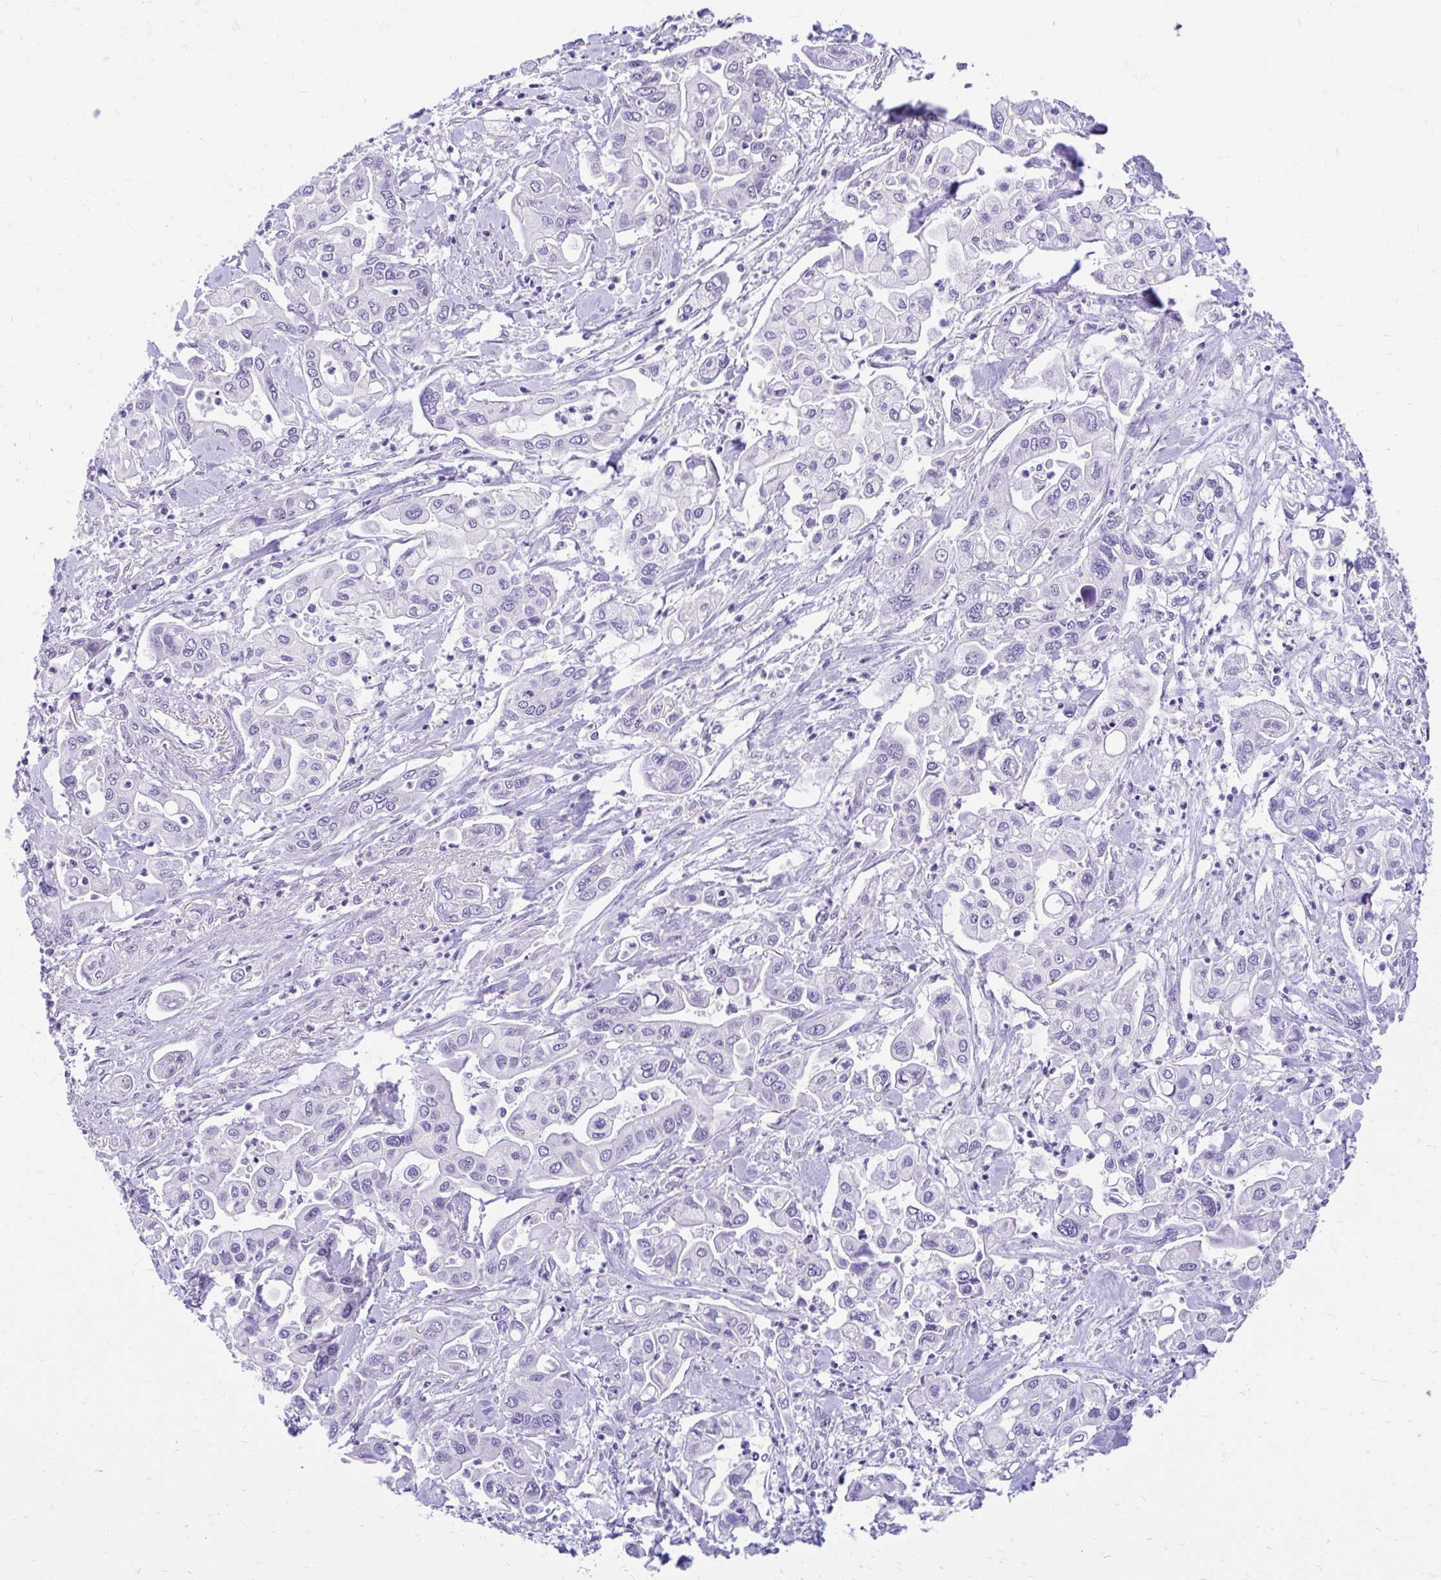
{"staining": {"intensity": "negative", "quantity": "none", "location": "none"}, "tissue": "pancreatic cancer", "cell_type": "Tumor cells", "image_type": "cancer", "snomed": [{"axis": "morphology", "description": "Adenocarcinoma, NOS"}, {"axis": "topography", "description": "Pancreas"}], "caption": "Tumor cells show no significant protein positivity in pancreatic adenocarcinoma. The staining is performed using DAB brown chromogen with nuclei counter-stained in using hematoxylin.", "gene": "GLB1L2", "patient": {"sex": "male", "age": 62}}